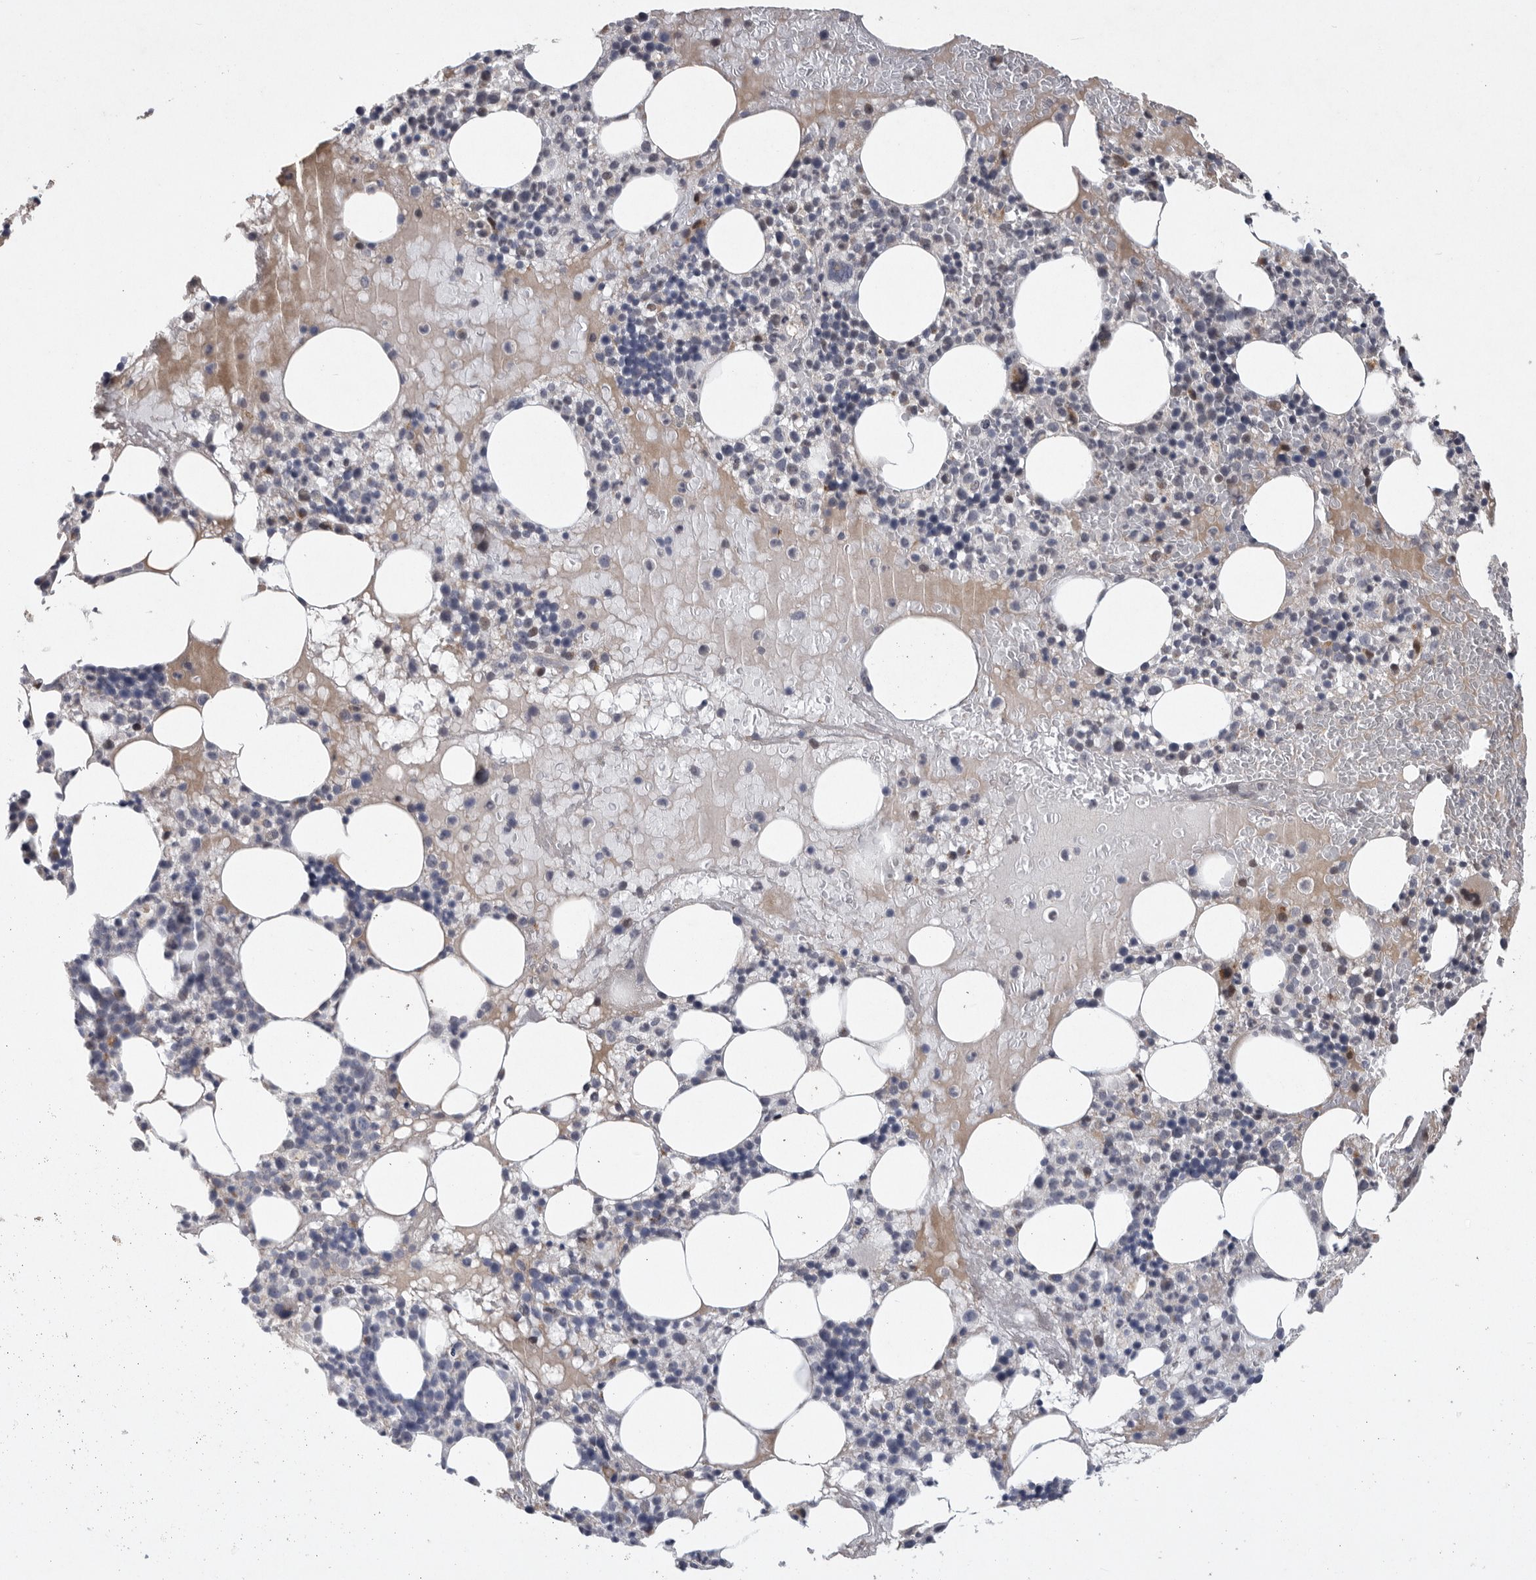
{"staining": {"intensity": "negative", "quantity": "none", "location": "none"}, "tissue": "bone marrow", "cell_type": "Hematopoietic cells", "image_type": "normal", "snomed": [{"axis": "morphology", "description": "Normal tissue, NOS"}, {"axis": "morphology", "description": "Inflammation, NOS"}, {"axis": "topography", "description": "Bone marrow"}], "caption": "Immunohistochemical staining of benign bone marrow shows no significant expression in hematopoietic cells.", "gene": "MAN2A1", "patient": {"sex": "female", "age": 77}}